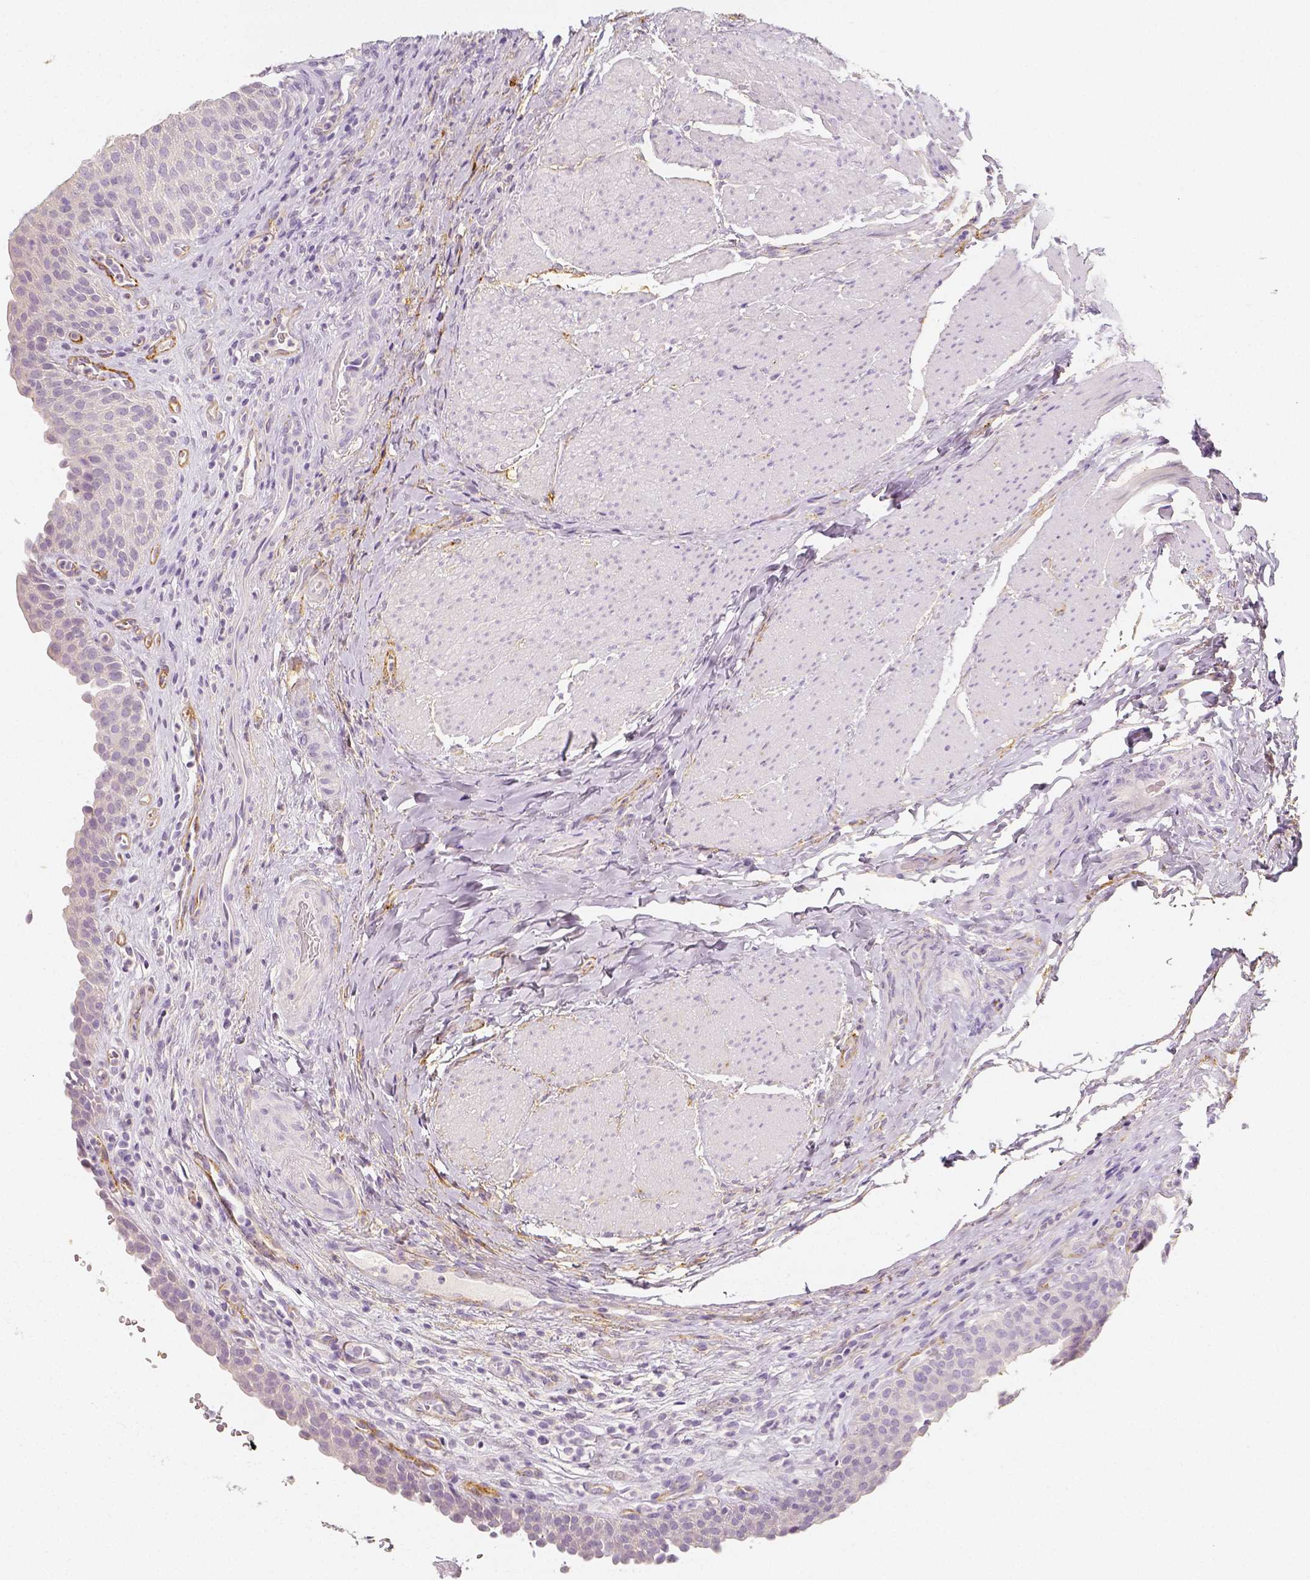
{"staining": {"intensity": "negative", "quantity": "none", "location": "none"}, "tissue": "urinary bladder", "cell_type": "Urothelial cells", "image_type": "normal", "snomed": [{"axis": "morphology", "description": "Normal tissue, NOS"}, {"axis": "topography", "description": "Urinary bladder"}, {"axis": "topography", "description": "Peripheral nerve tissue"}], "caption": "Image shows no protein expression in urothelial cells of normal urinary bladder.", "gene": "THY1", "patient": {"sex": "male", "age": 66}}